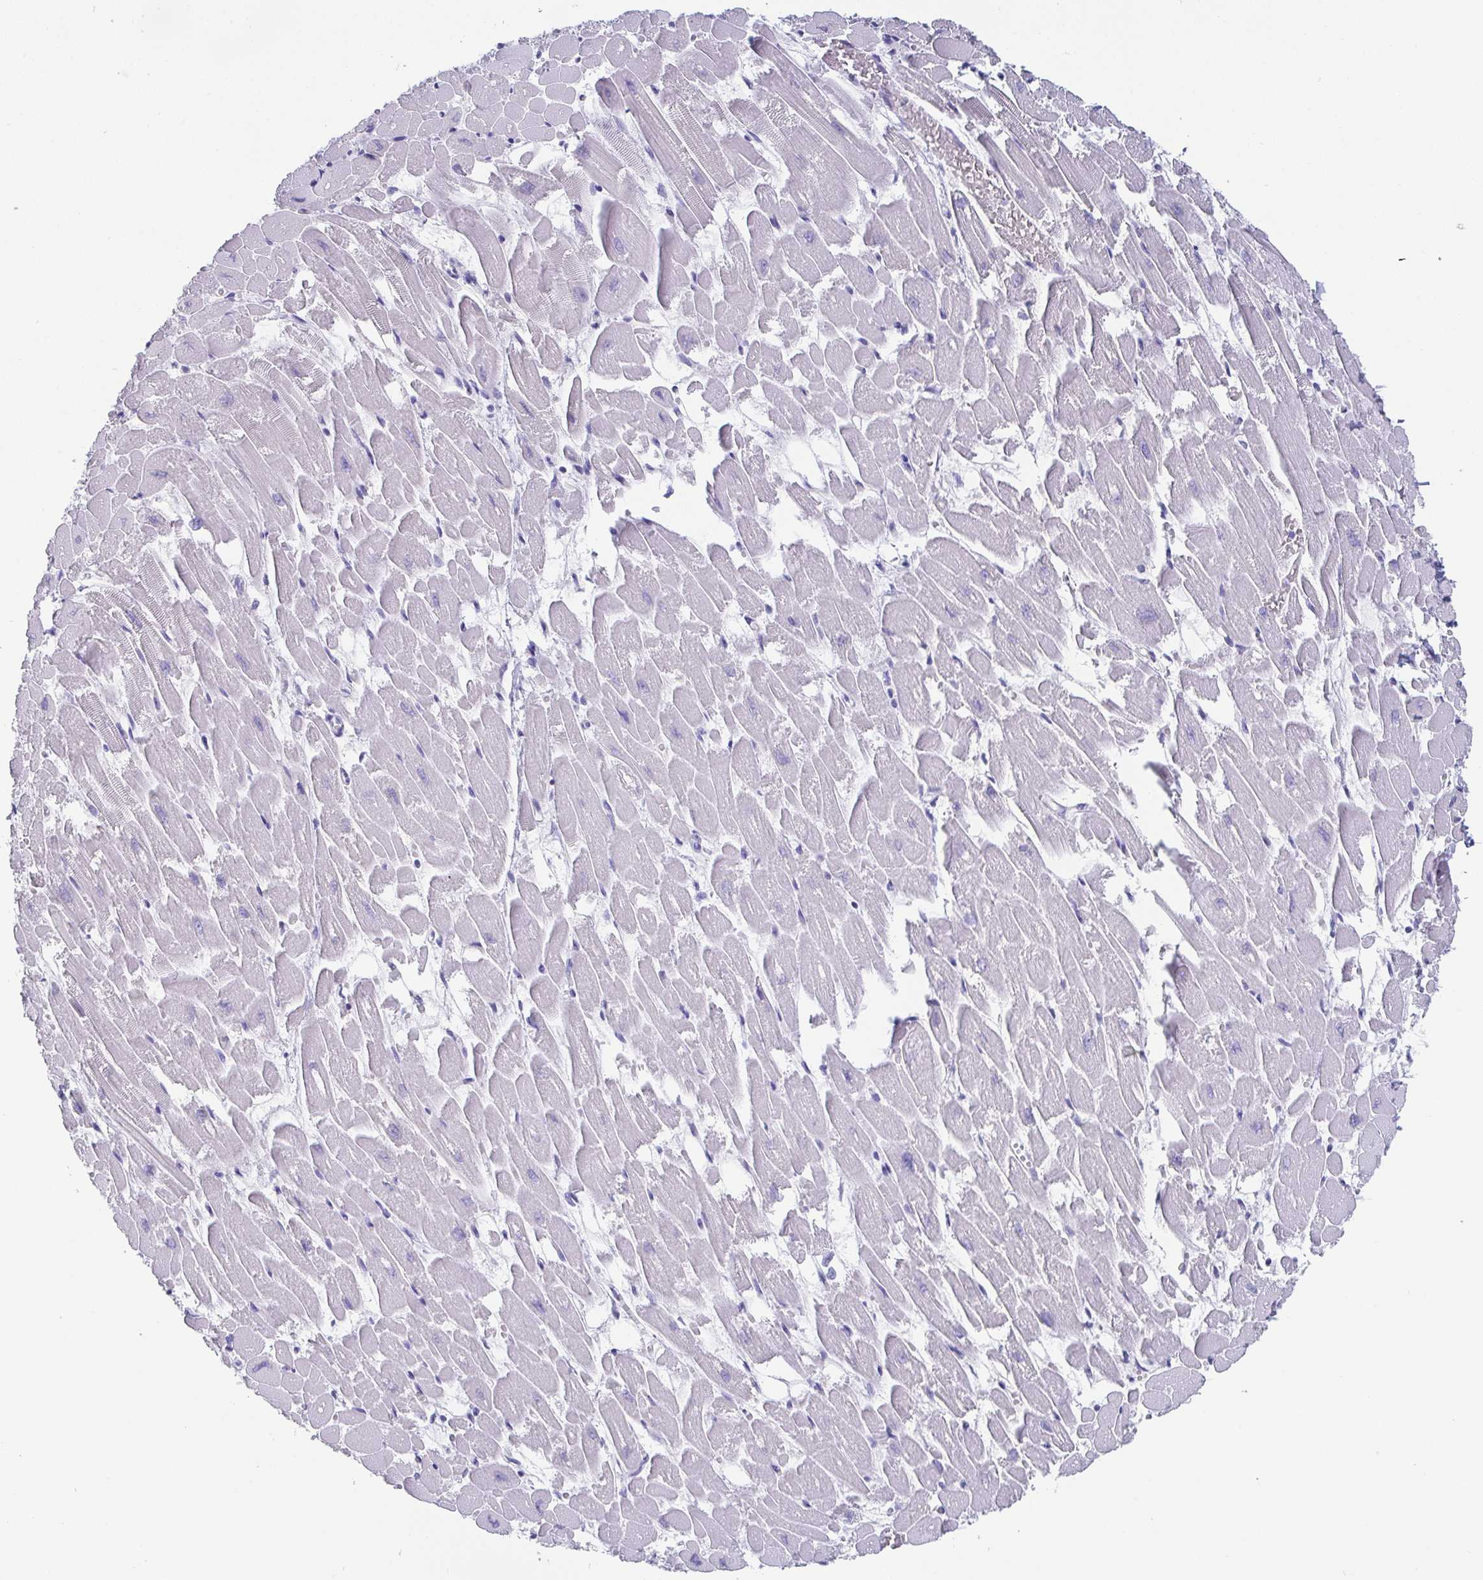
{"staining": {"intensity": "negative", "quantity": "none", "location": "none"}, "tissue": "heart muscle", "cell_type": "Cardiomyocytes", "image_type": "normal", "snomed": [{"axis": "morphology", "description": "Normal tissue, NOS"}, {"axis": "topography", "description": "Heart"}], "caption": "DAB immunohistochemical staining of normal human heart muscle exhibits no significant positivity in cardiomyocytes.", "gene": "SCGN", "patient": {"sex": "female", "age": 52}}